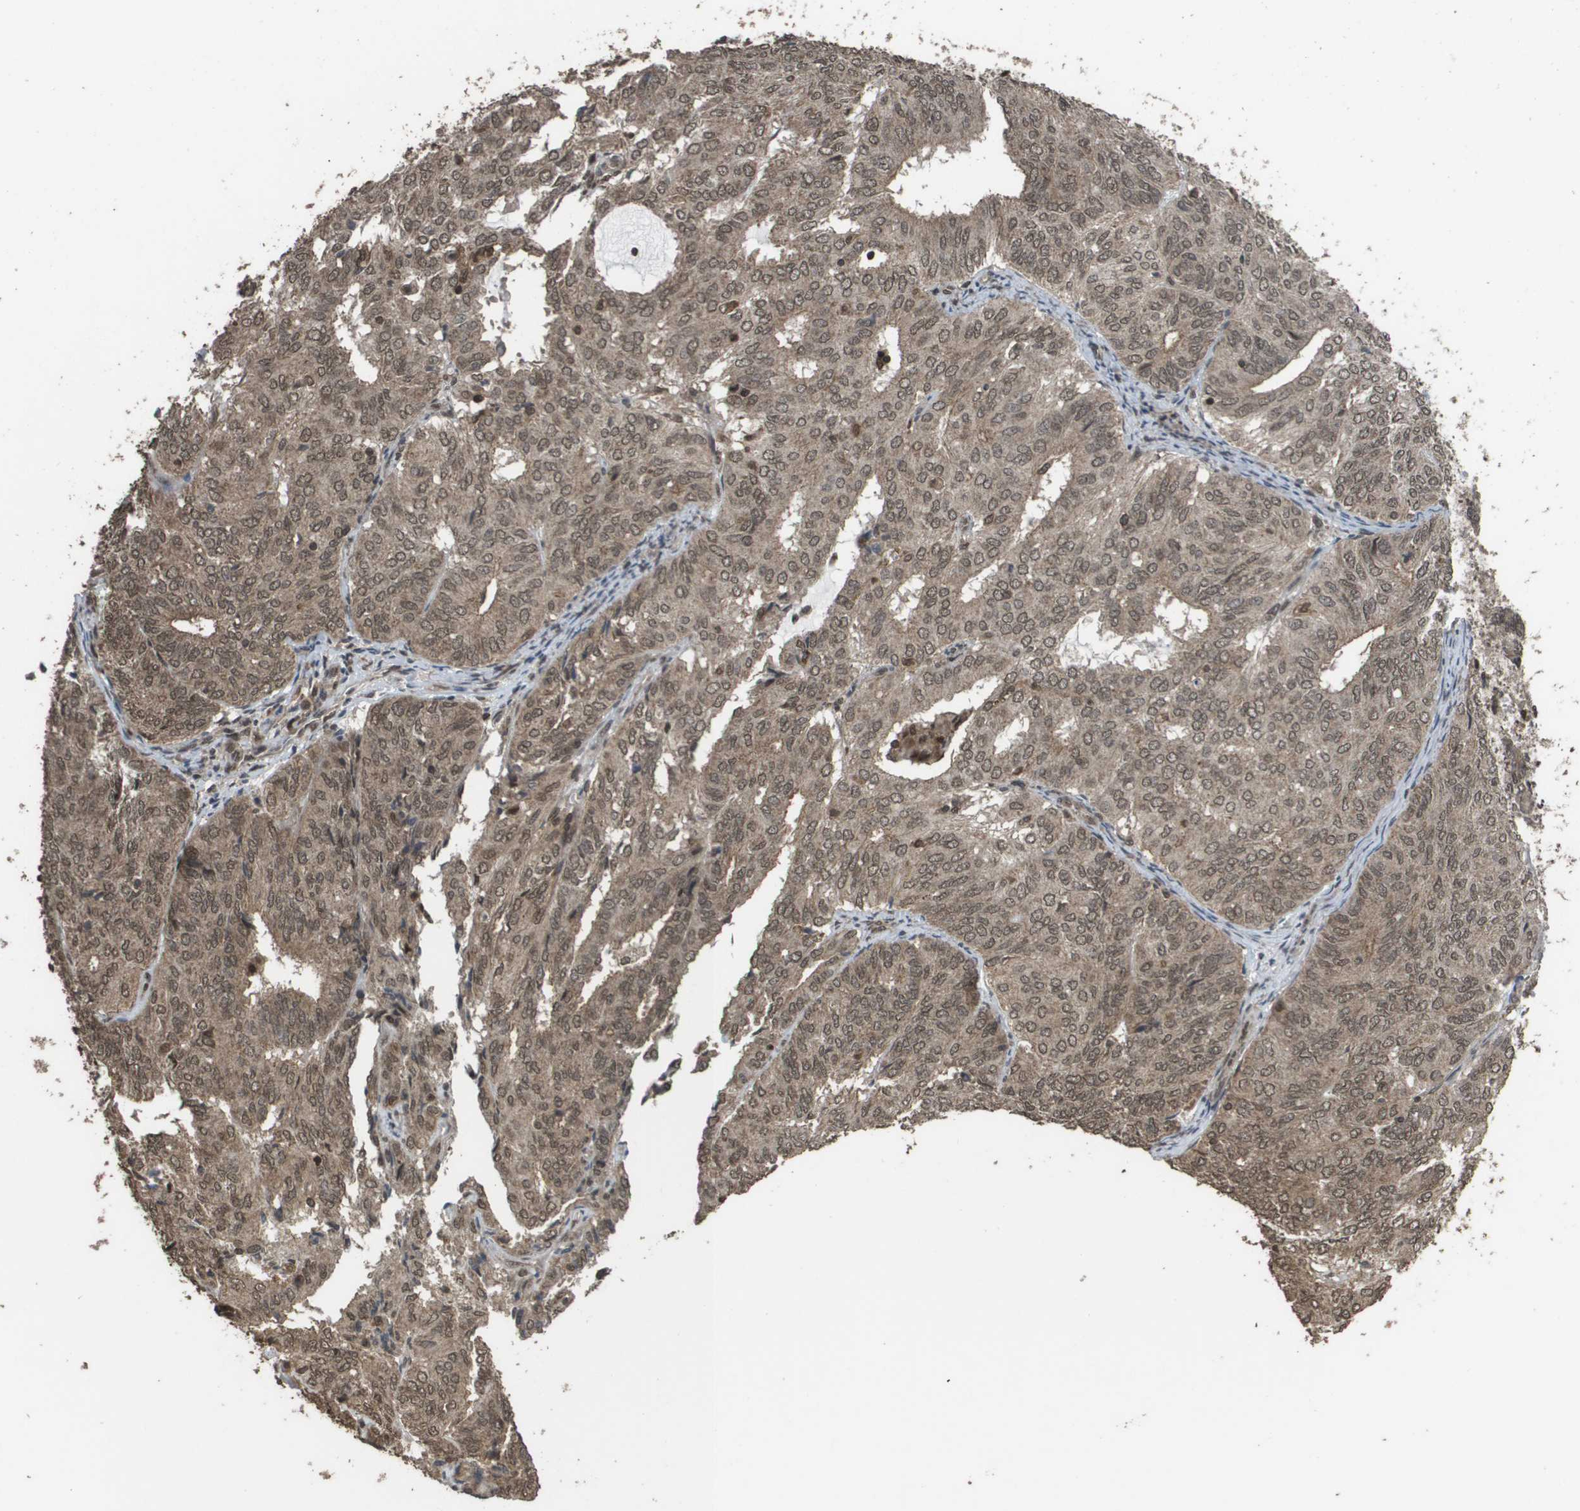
{"staining": {"intensity": "moderate", "quantity": ">75%", "location": "cytoplasmic/membranous,nuclear"}, "tissue": "endometrial cancer", "cell_type": "Tumor cells", "image_type": "cancer", "snomed": [{"axis": "morphology", "description": "Adenocarcinoma, NOS"}, {"axis": "topography", "description": "Uterus"}], "caption": "Tumor cells exhibit medium levels of moderate cytoplasmic/membranous and nuclear positivity in approximately >75% of cells in human endometrial cancer (adenocarcinoma). (DAB (3,3'-diaminobenzidine) = brown stain, brightfield microscopy at high magnification).", "gene": "AXIN2", "patient": {"sex": "female", "age": 60}}